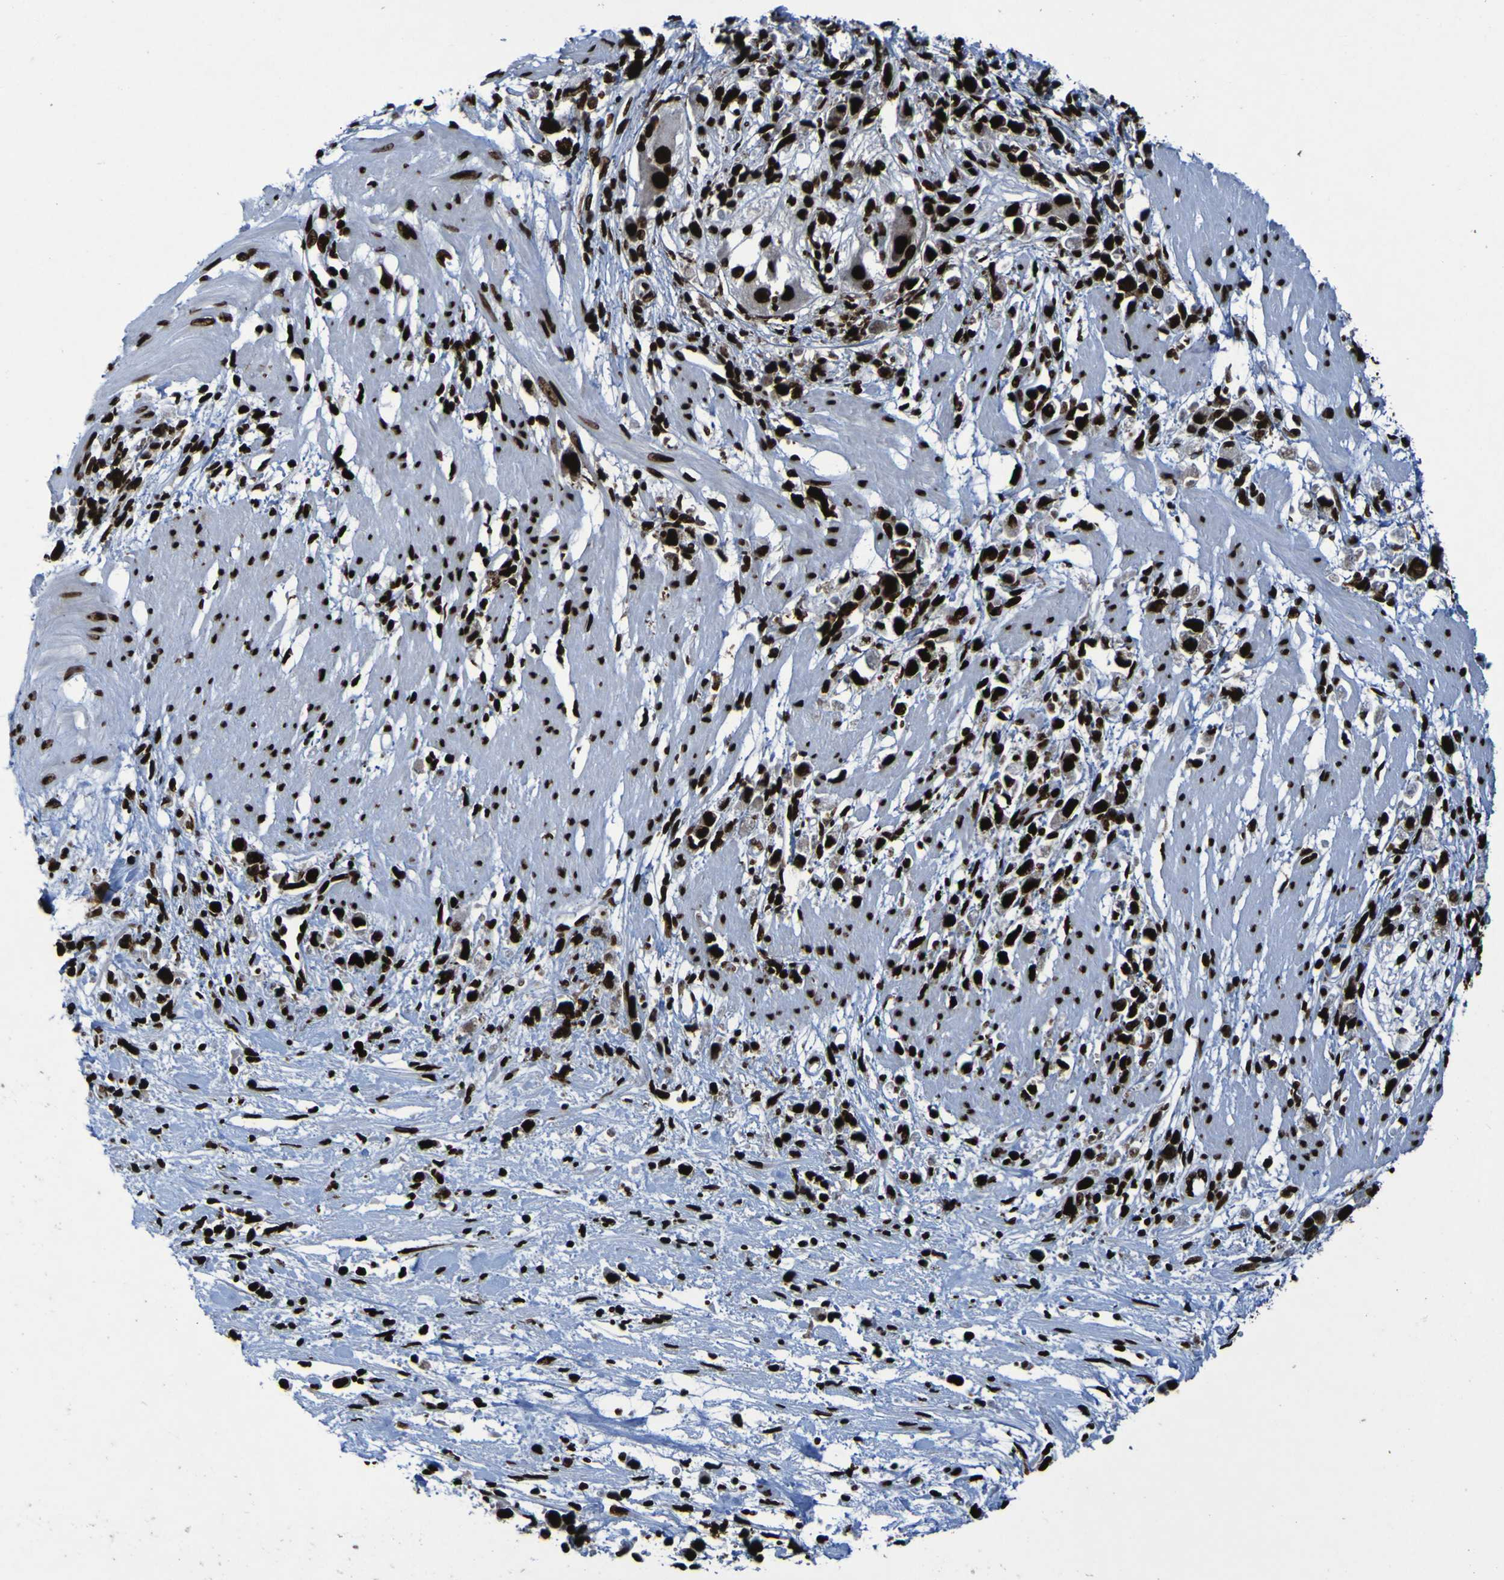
{"staining": {"intensity": "strong", "quantity": ">75%", "location": "nuclear"}, "tissue": "stomach cancer", "cell_type": "Tumor cells", "image_type": "cancer", "snomed": [{"axis": "morphology", "description": "Adenocarcinoma, NOS"}, {"axis": "topography", "description": "Stomach"}], "caption": "Immunohistochemical staining of human stomach cancer (adenocarcinoma) demonstrates high levels of strong nuclear protein expression in about >75% of tumor cells.", "gene": "NPM1", "patient": {"sex": "female", "age": 59}}